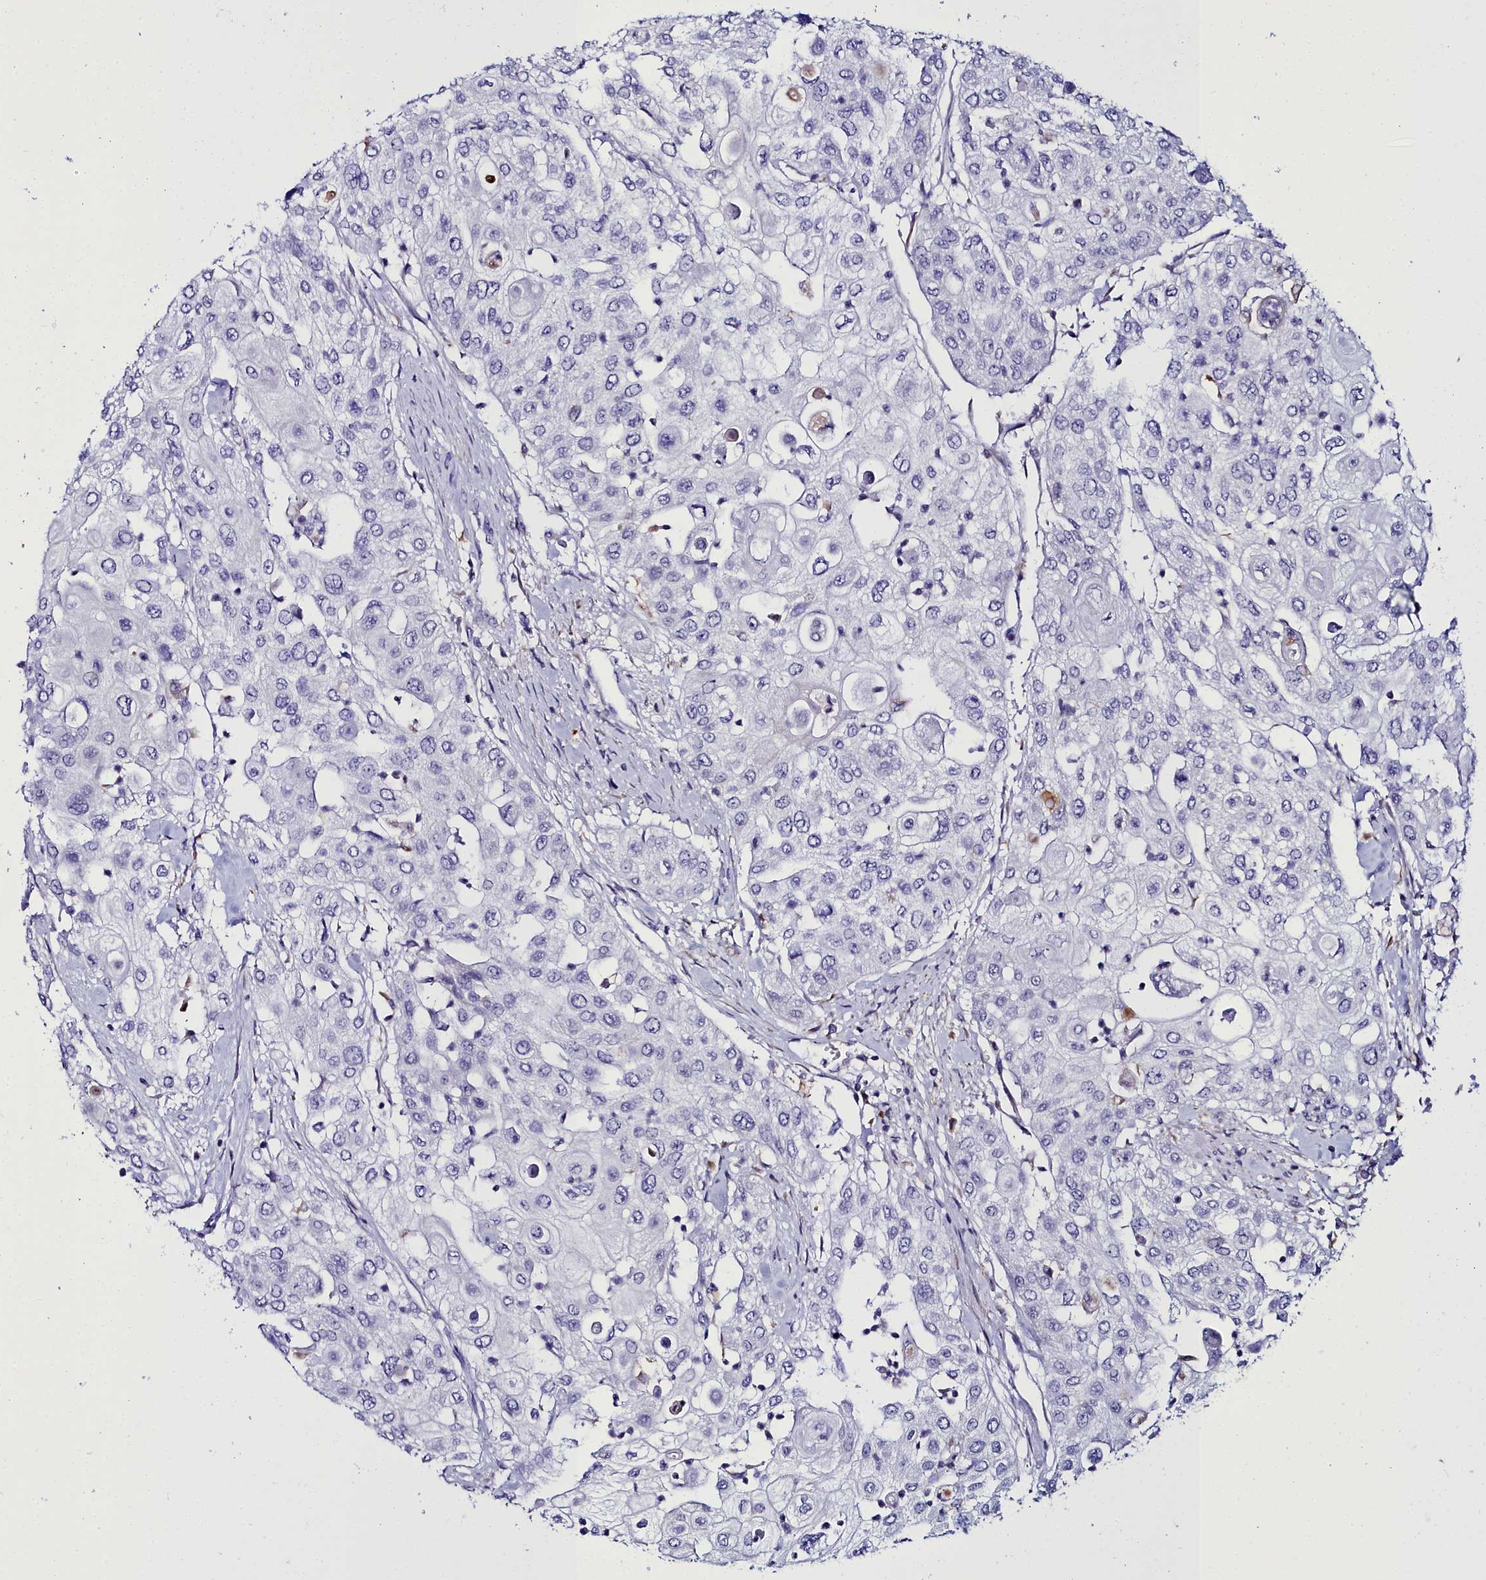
{"staining": {"intensity": "negative", "quantity": "none", "location": "none"}, "tissue": "urothelial cancer", "cell_type": "Tumor cells", "image_type": "cancer", "snomed": [{"axis": "morphology", "description": "Urothelial carcinoma, High grade"}, {"axis": "topography", "description": "Urinary bladder"}], "caption": "High power microscopy micrograph of an immunohistochemistry histopathology image of urothelial cancer, revealing no significant positivity in tumor cells.", "gene": "ELAPOR2", "patient": {"sex": "female", "age": 79}}